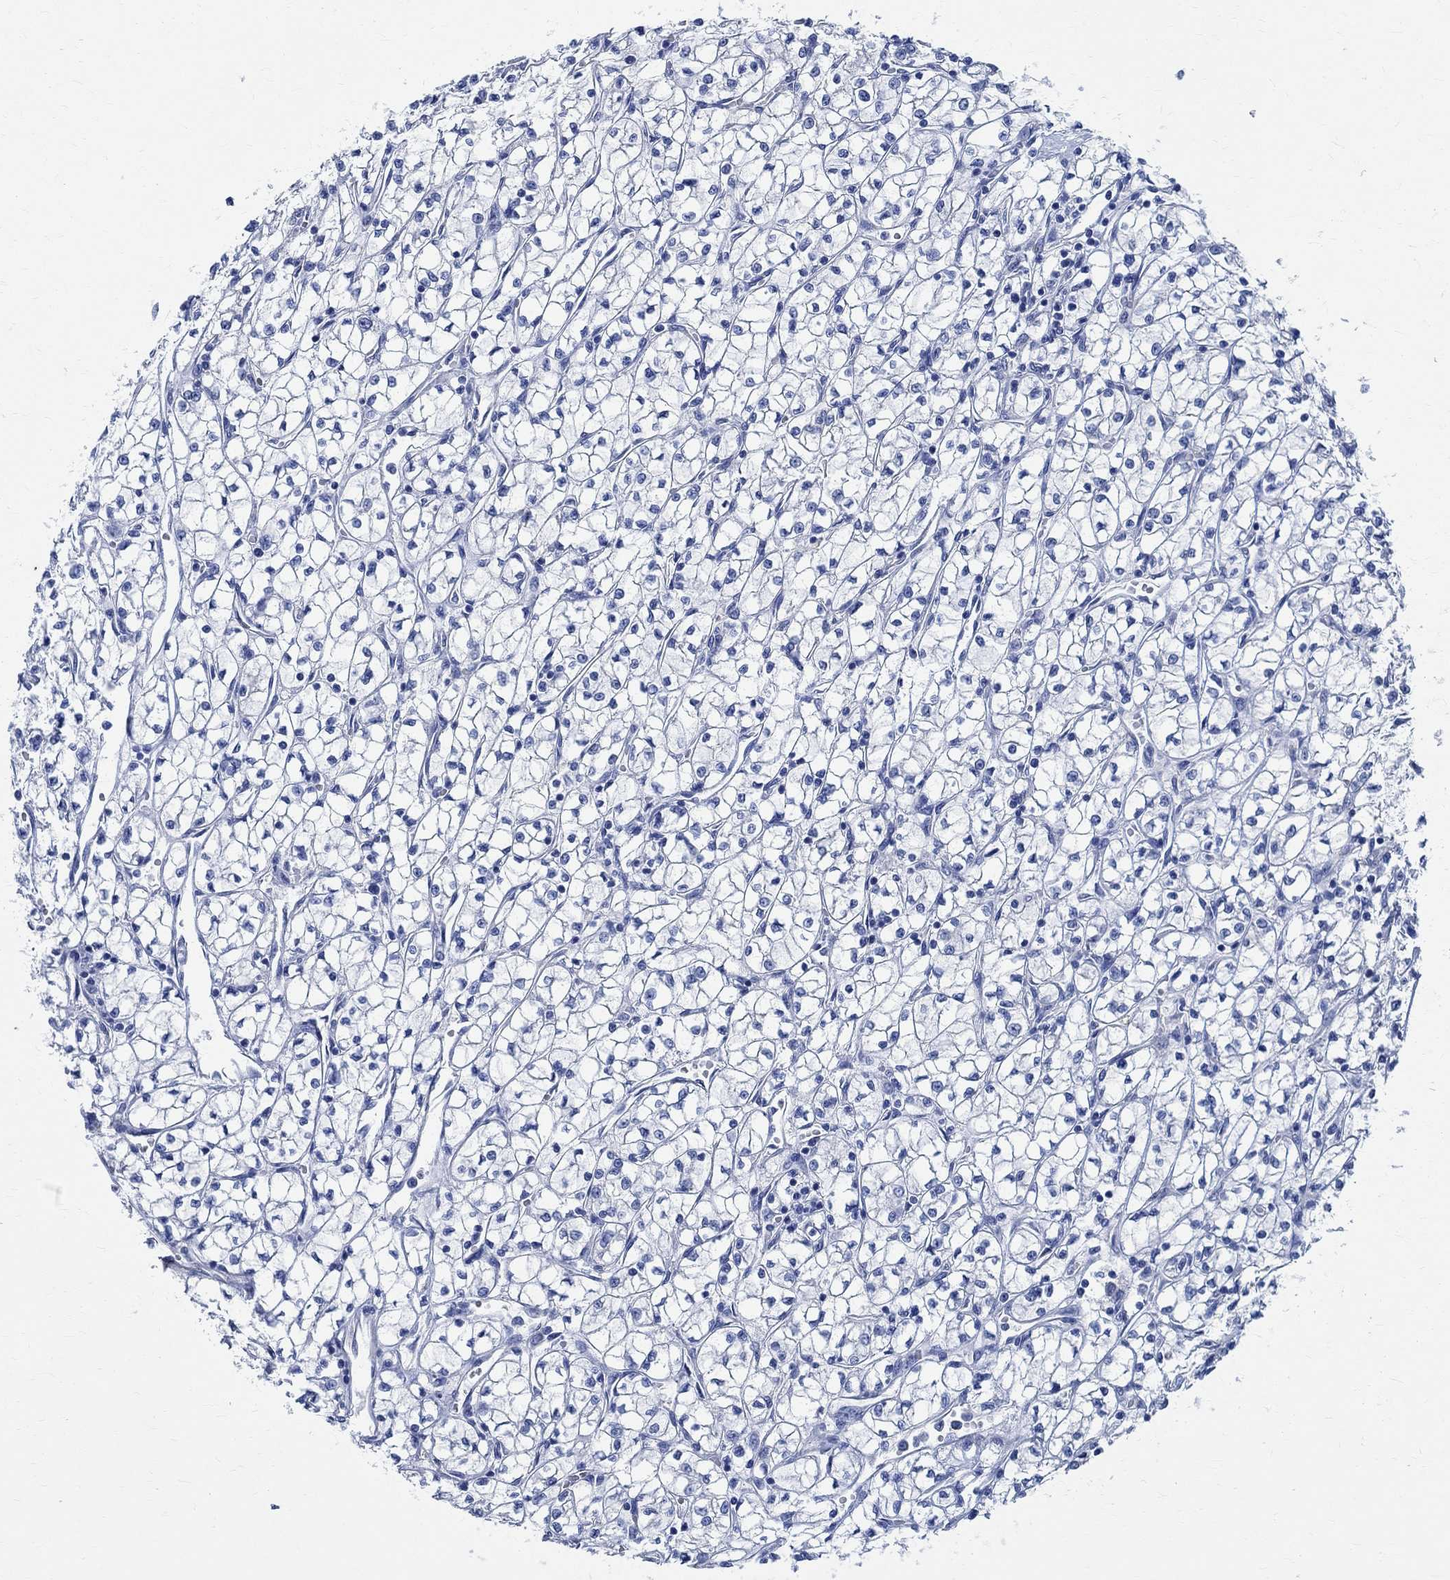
{"staining": {"intensity": "negative", "quantity": "none", "location": "none"}, "tissue": "renal cancer", "cell_type": "Tumor cells", "image_type": "cancer", "snomed": [{"axis": "morphology", "description": "Adenocarcinoma, NOS"}, {"axis": "topography", "description": "Kidney"}], "caption": "High power microscopy micrograph of an immunohistochemistry histopathology image of renal cancer, revealing no significant positivity in tumor cells.", "gene": "TMEM221", "patient": {"sex": "female", "age": 64}}